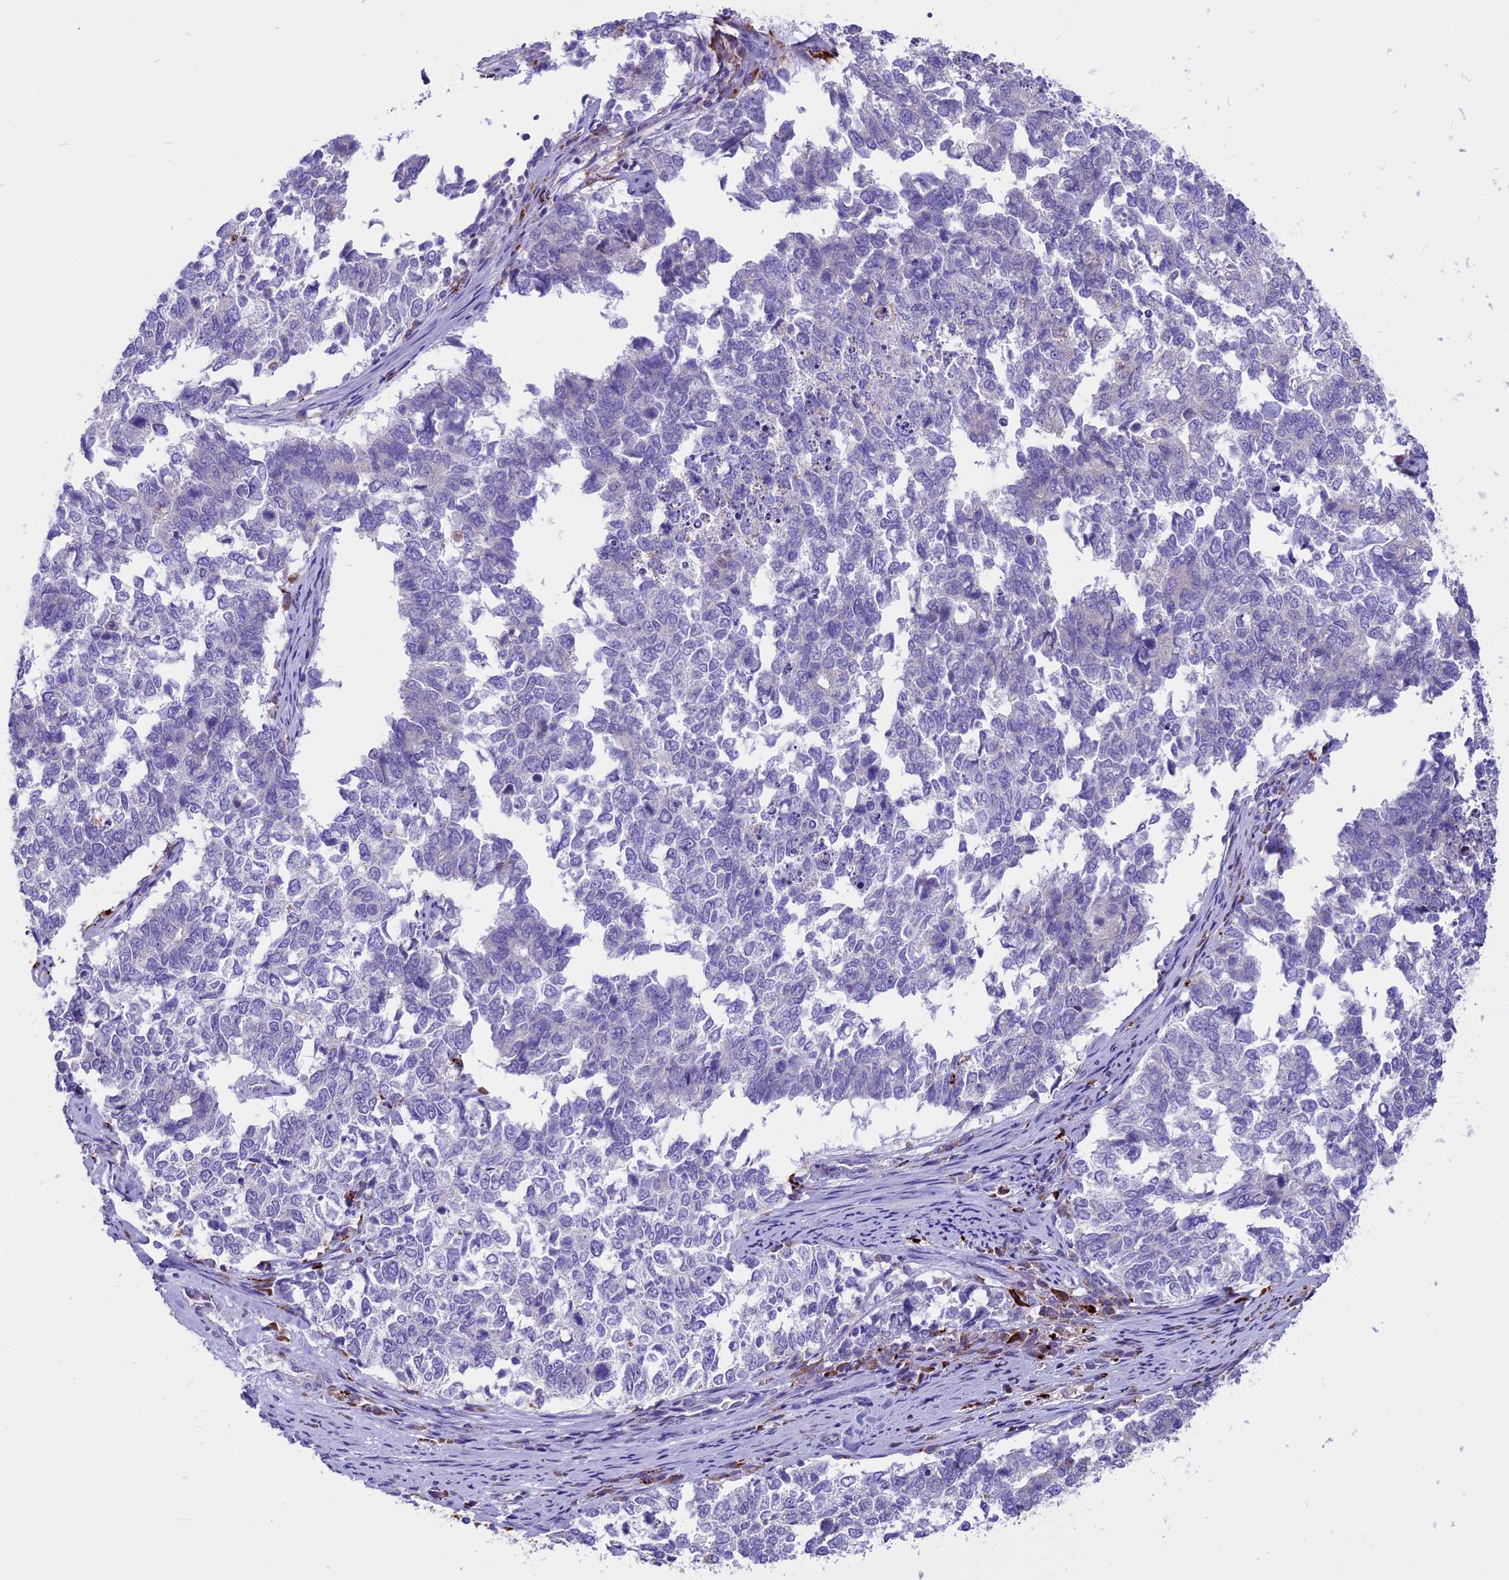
{"staining": {"intensity": "negative", "quantity": "none", "location": "none"}, "tissue": "cervical cancer", "cell_type": "Tumor cells", "image_type": "cancer", "snomed": [{"axis": "morphology", "description": "Squamous cell carcinoma, NOS"}, {"axis": "topography", "description": "Cervix"}], "caption": "A micrograph of human cervical cancer is negative for staining in tumor cells. (Immunohistochemistry (ihc), brightfield microscopy, high magnification).", "gene": "THRSP", "patient": {"sex": "female", "age": 63}}